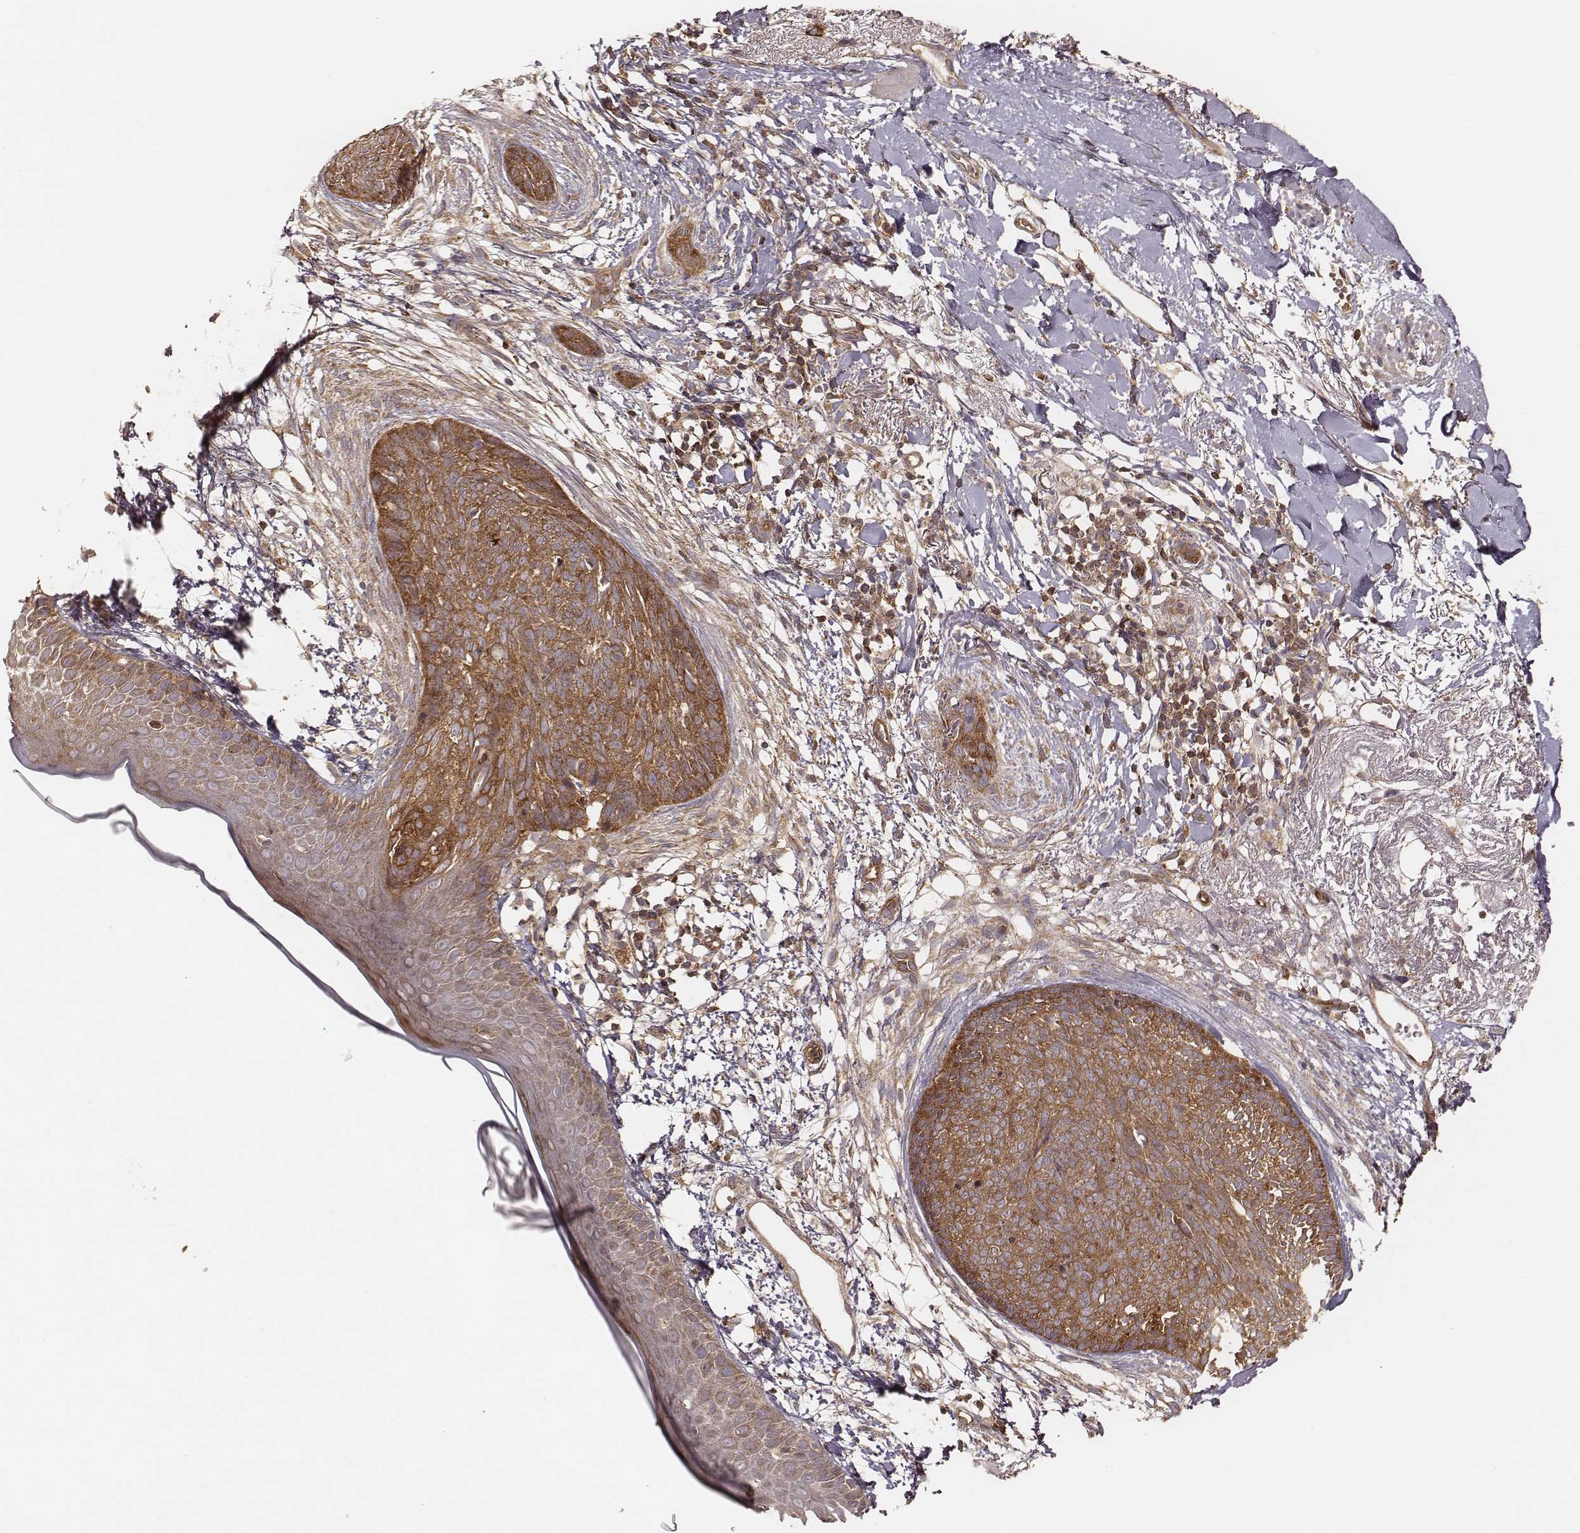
{"staining": {"intensity": "moderate", "quantity": ">75%", "location": "cytoplasmic/membranous"}, "tissue": "skin cancer", "cell_type": "Tumor cells", "image_type": "cancer", "snomed": [{"axis": "morphology", "description": "Normal tissue, NOS"}, {"axis": "morphology", "description": "Basal cell carcinoma"}, {"axis": "topography", "description": "Skin"}], "caption": "Tumor cells display moderate cytoplasmic/membranous staining in approximately >75% of cells in skin cancer.", "gene": "CARS1", "patient": {"sex": "male", "age": 84}}